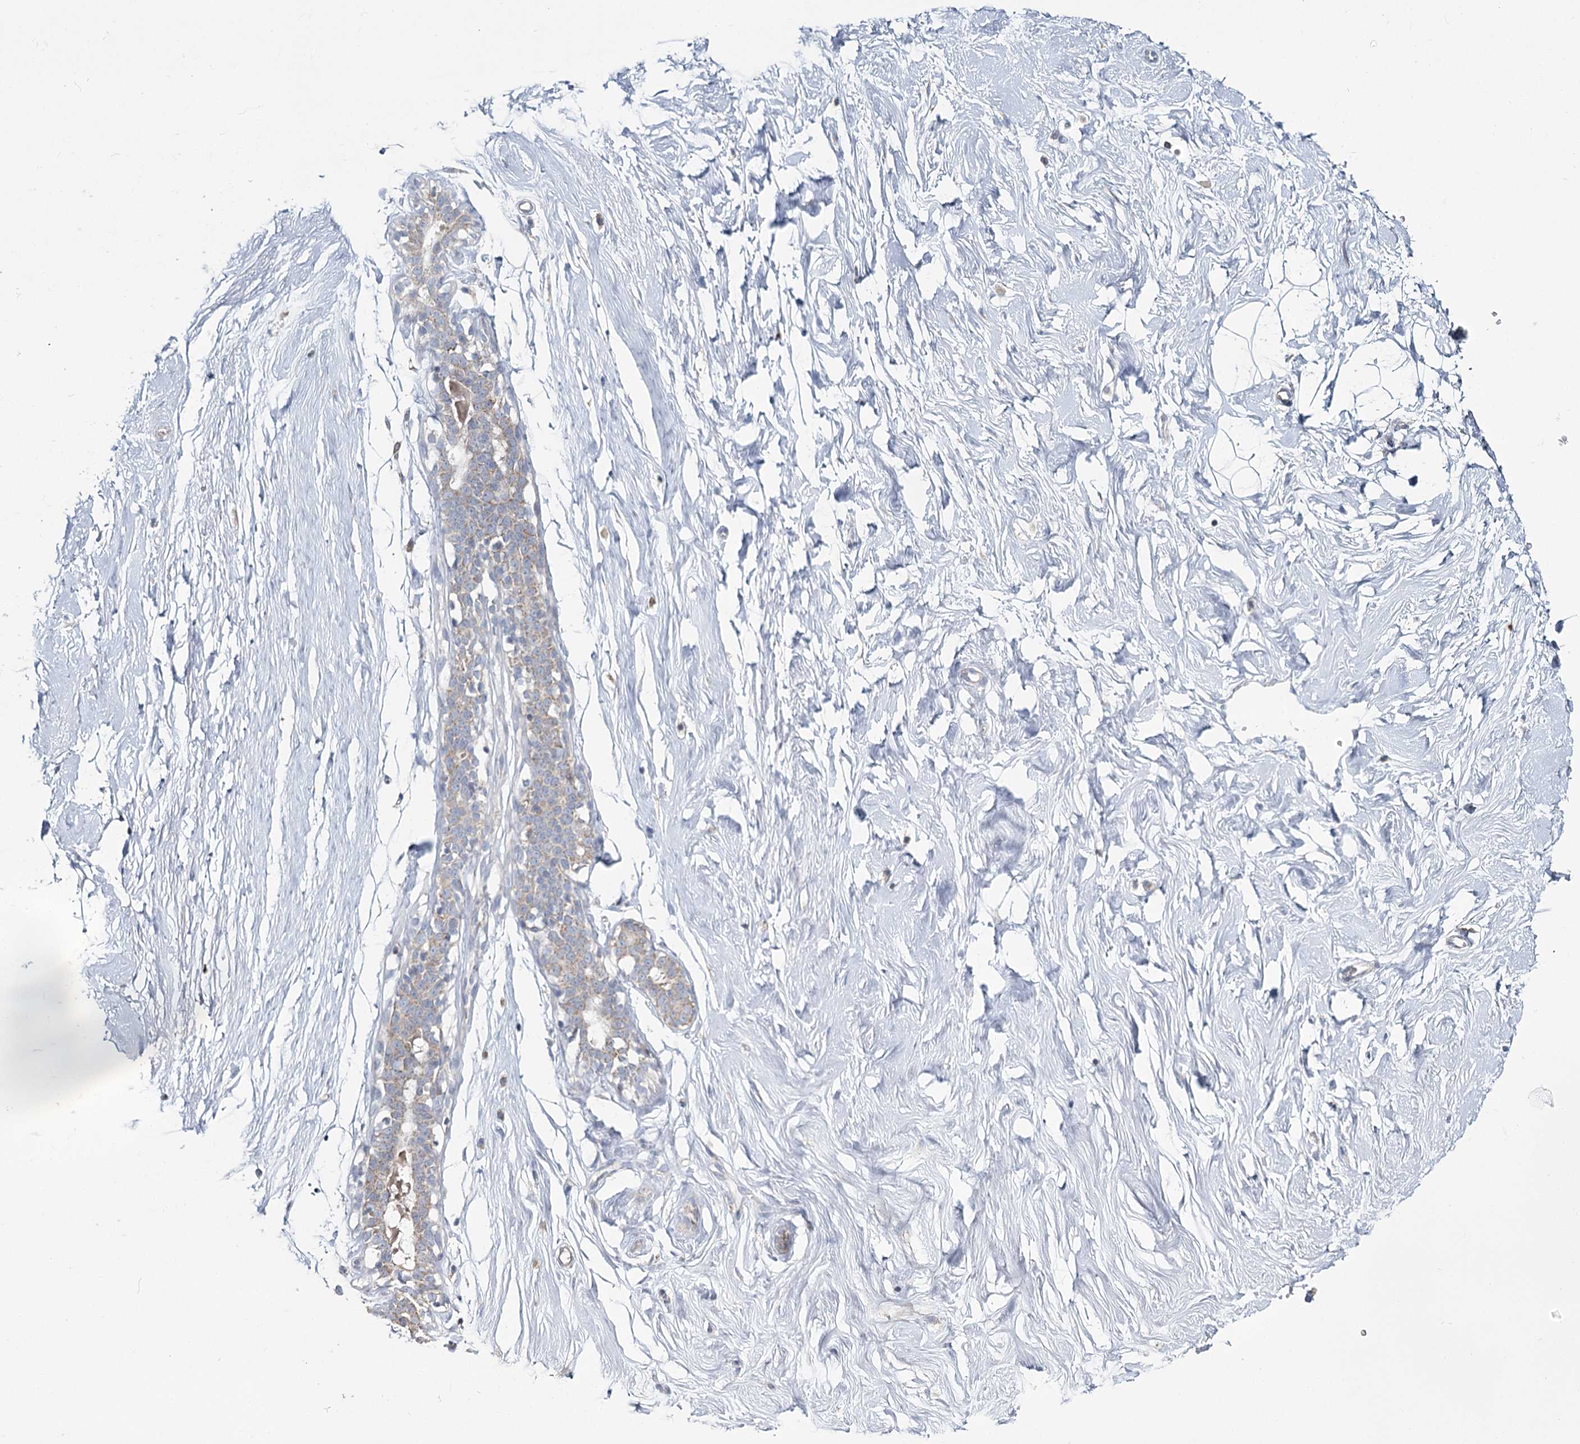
{"staining": {"intensity": "negative", "quantity": "none", "location": "none"}, "tissue": "breast", "cell_type": "Adipocytes", "image_type": "normal", "snomed": [{"axis": "morphology", "description": "Normal tissue, NOS"}, {"axis": "morphology", "description": "Adenoma, NOS"}, {"axis": "topography", "description": "Breast"}], "caption": "Protein analysis of normal breast displays no significant staining in adipocytes.", "gene": "ACOX2", "patient": {"sex": "female", "age": 23}}